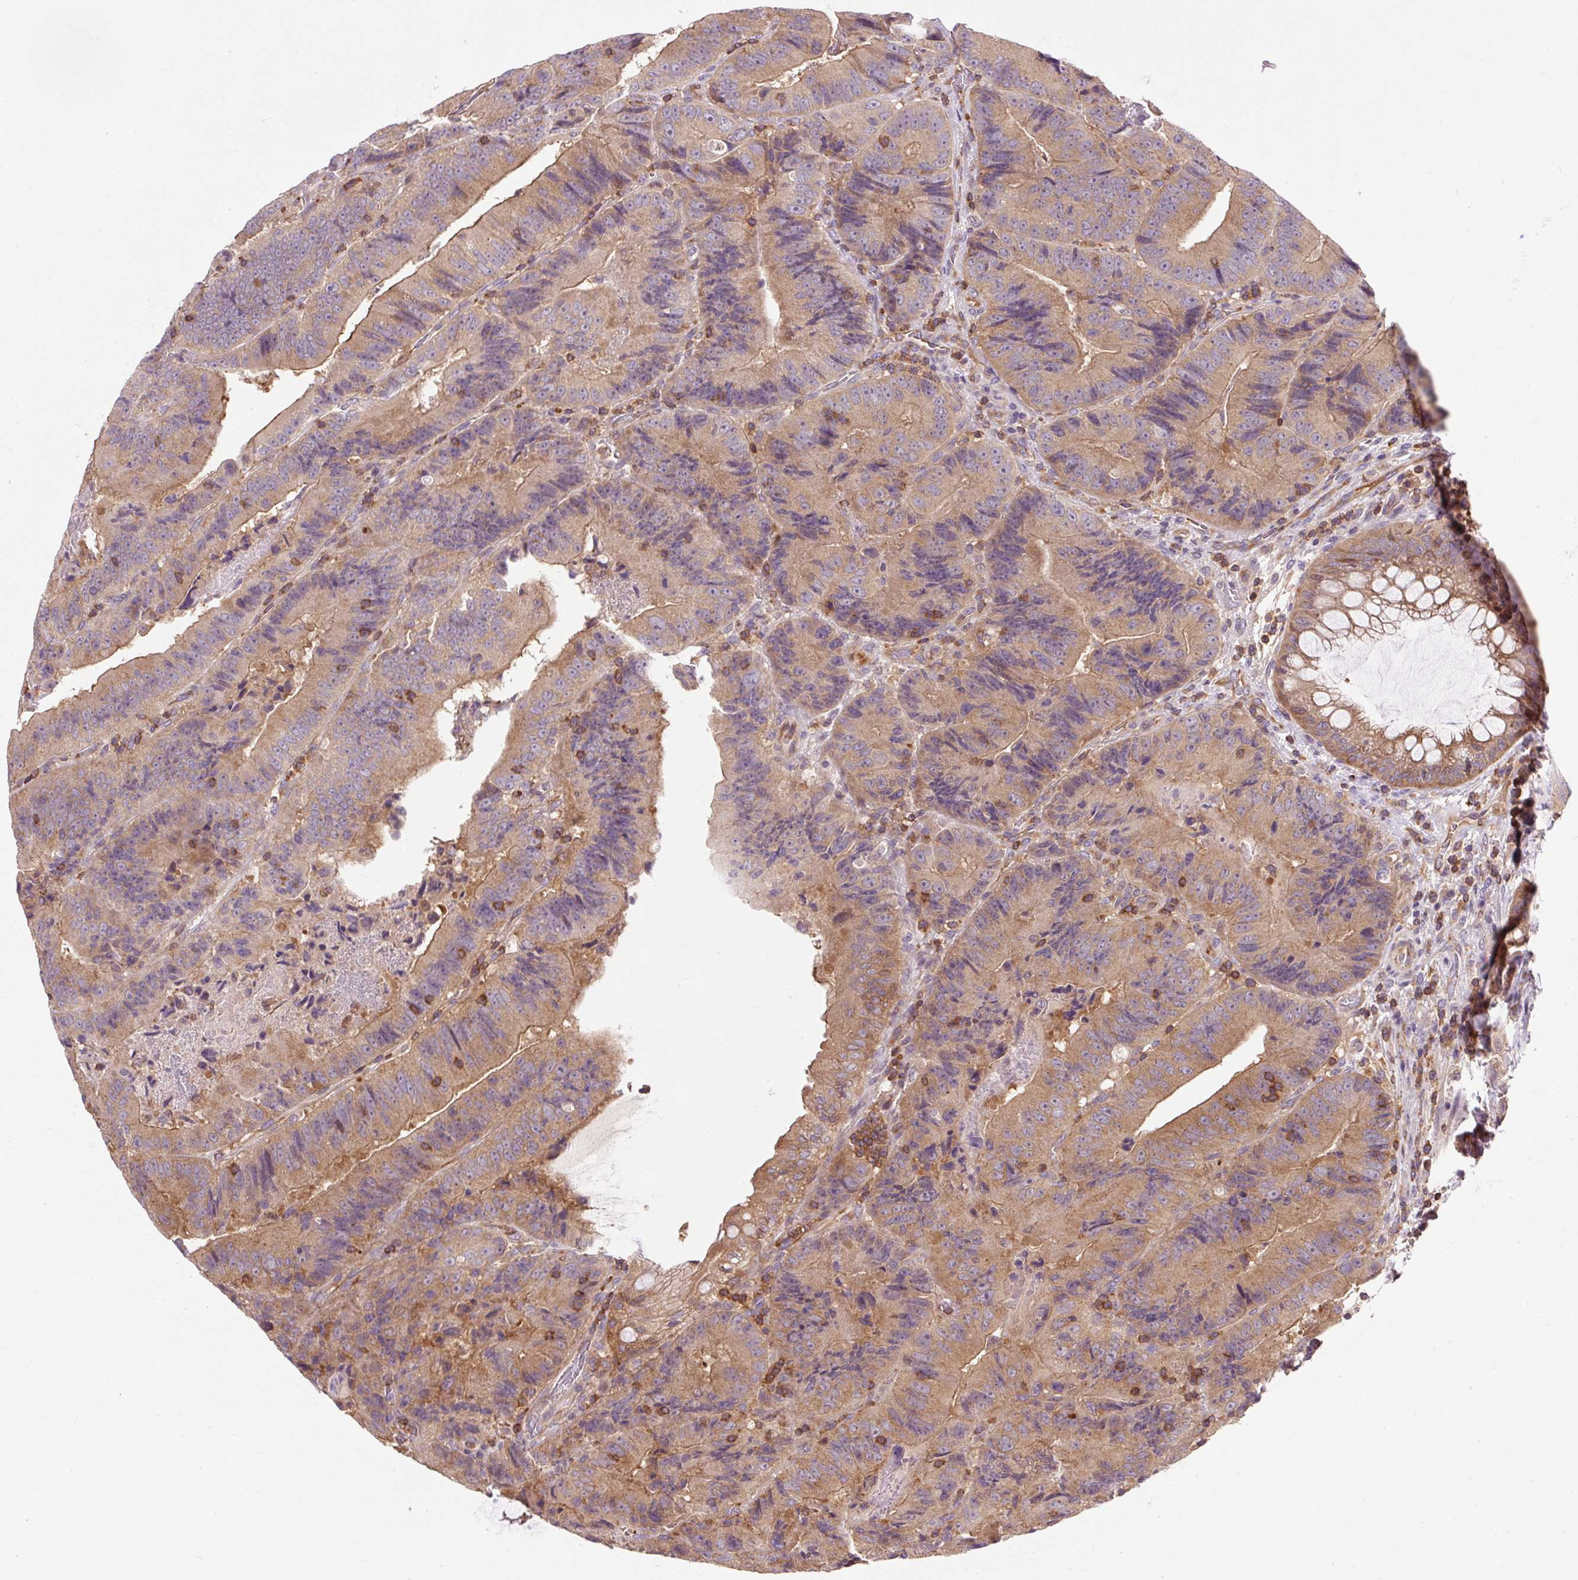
{"staining": {"intensity": "moderate", "quantity": ">75%", "location": "cytoplasmic/membranous"}, "tissue": "colorectal cancer", "cell_type": "Tumor cells", "image_type": "cancer", "snomed": [{"axis": "morphology", "description": "Adenocarcinoma, NOS"}, {"axis": "topography", "description": "Colon"}], "caption": "Moderate cytoplasmic/membranous staining is appreciated in about >75% of tumor cells in adenocarcinoma (colorectal). Using DAB (3,3'-diaminobenzidine) (brown) and hematoxylin (blue) stains, captured at high magnification using brightfield microscopy.", "gene": "CISD3", "patient": {"sex": "female", "age": 86}}